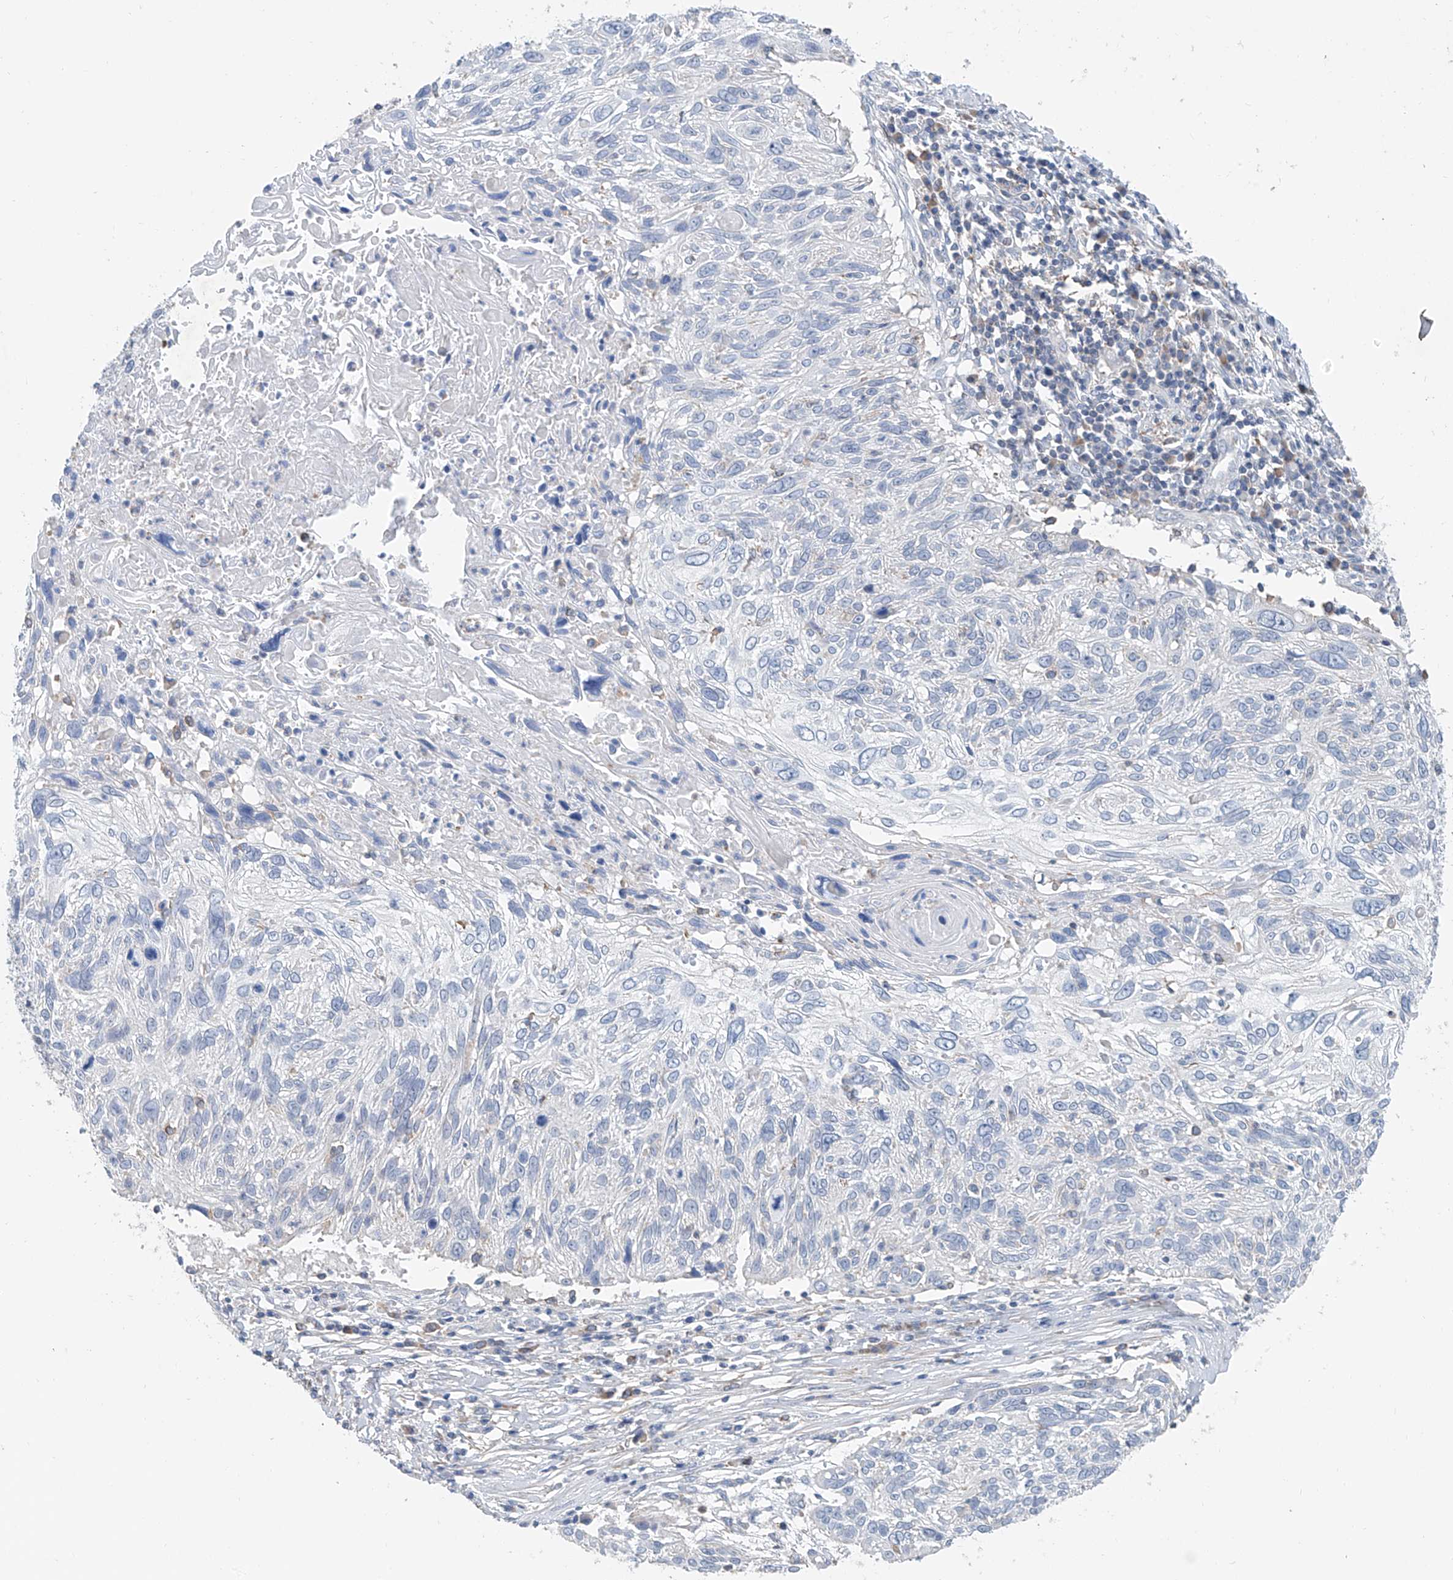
{"staining": {"intensity": "negative", "quantity": "none", "location": "none"}, "tissue": "cervical cancer", "cell_type": "Tumor cells", "image_type": "cancer", "snomed": [{"axis": "morphology", "description": "Squamous cell carcinoma, NOS"}, {"axis": "topography", "description": "Cervix"}], "caption": "Micrograph shows no significant protein staining in tumor cells of cervical cancer (squamous cell carcinoma). Brightfield microscopy of immunohistochemistry (IHC) stained with DAB (brown) and hematoxylin (blue), captured at high magnification.", "gene": "ANKRD34A", "patient": {"sex": "female", "age": 51}}